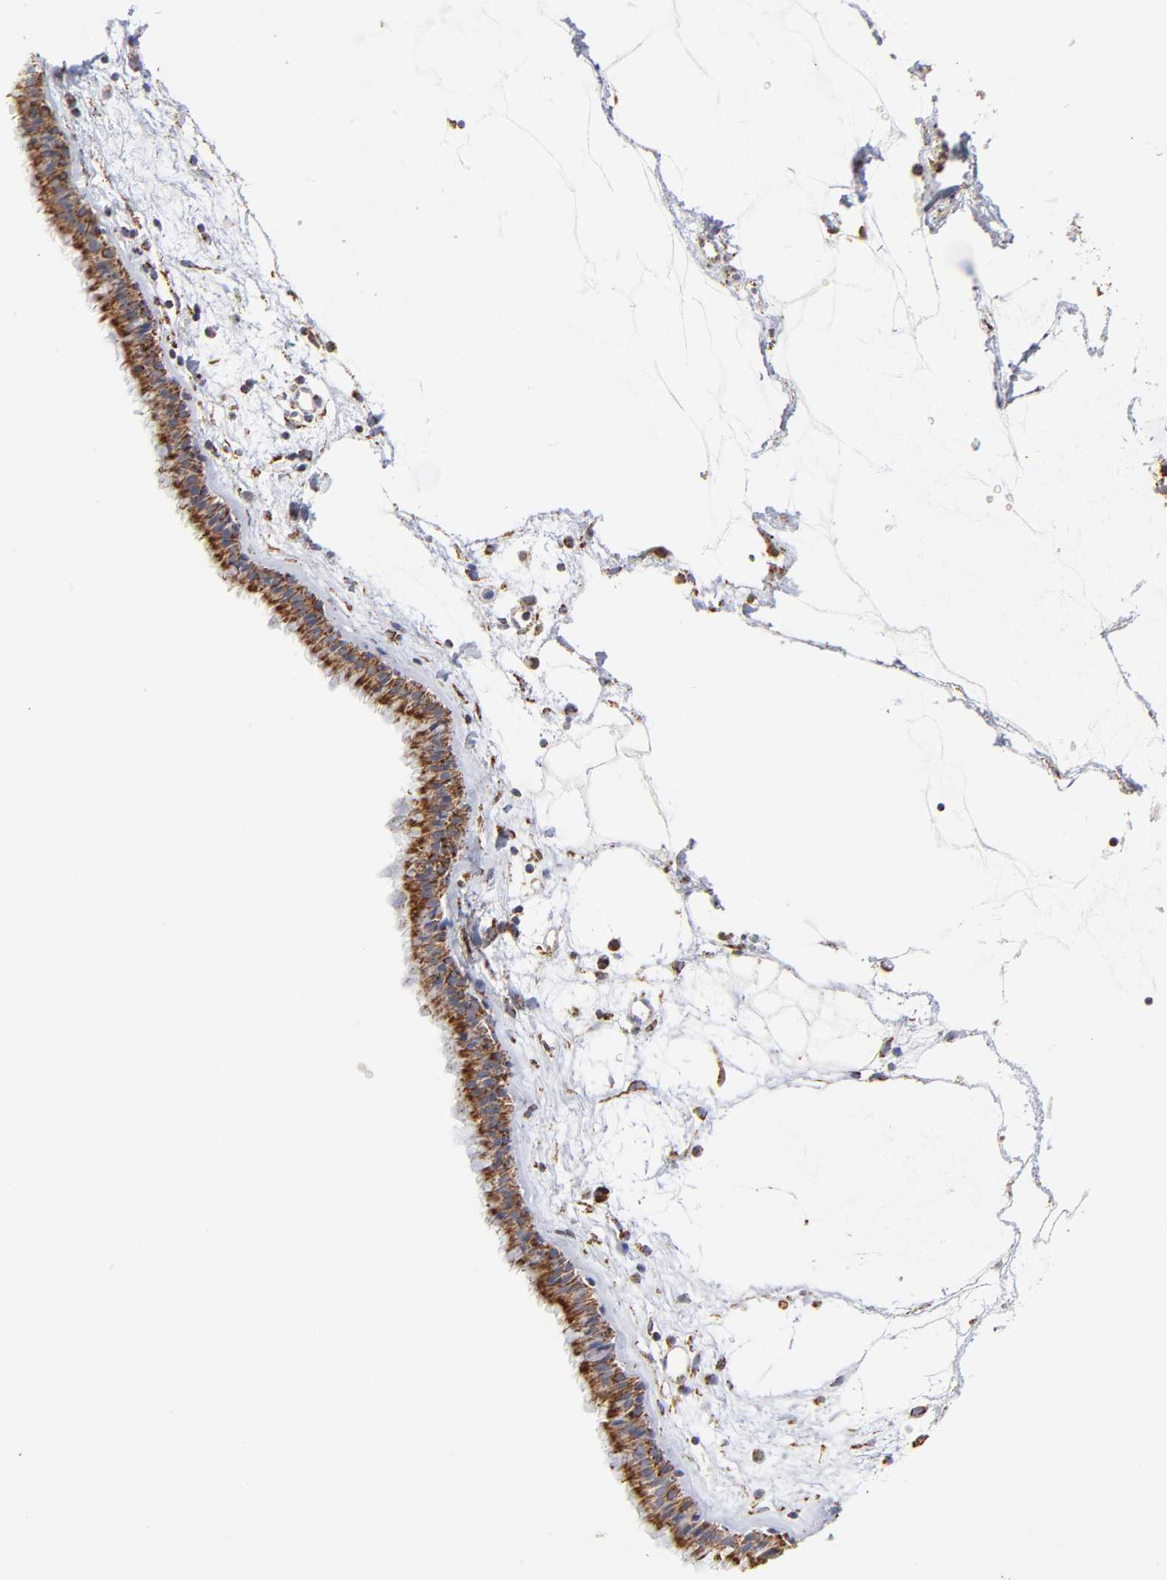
{"staining": {"intensity": "strong", "quantity": ">75%", "location": "cytoplasmic/membranous"}, "tissue": "nasopharynx", "cell_type": "Respiratory epithelial cells", "image_type": "normal", "snomed": [{"axis": "morphology", "description": "Normal tissue, NOS"}, {"axis": "morphology", "description": "Inflammation, NOS"}, {"axis": "topography", "description": "Nasopharynx"}], "caption": "High-magnification brightfield microscopy of normal nasopharynx stained with DAB (3,3'-diaminobenzidine) (brown) and counterstained with hematoxylin (blue). respiratory epithelial cells exhibit strong cytoplasmic/membranous staining is present in about>75% of cells.", "gene": "DIABLO", "patient": {"sex": "male", "age": 48}}